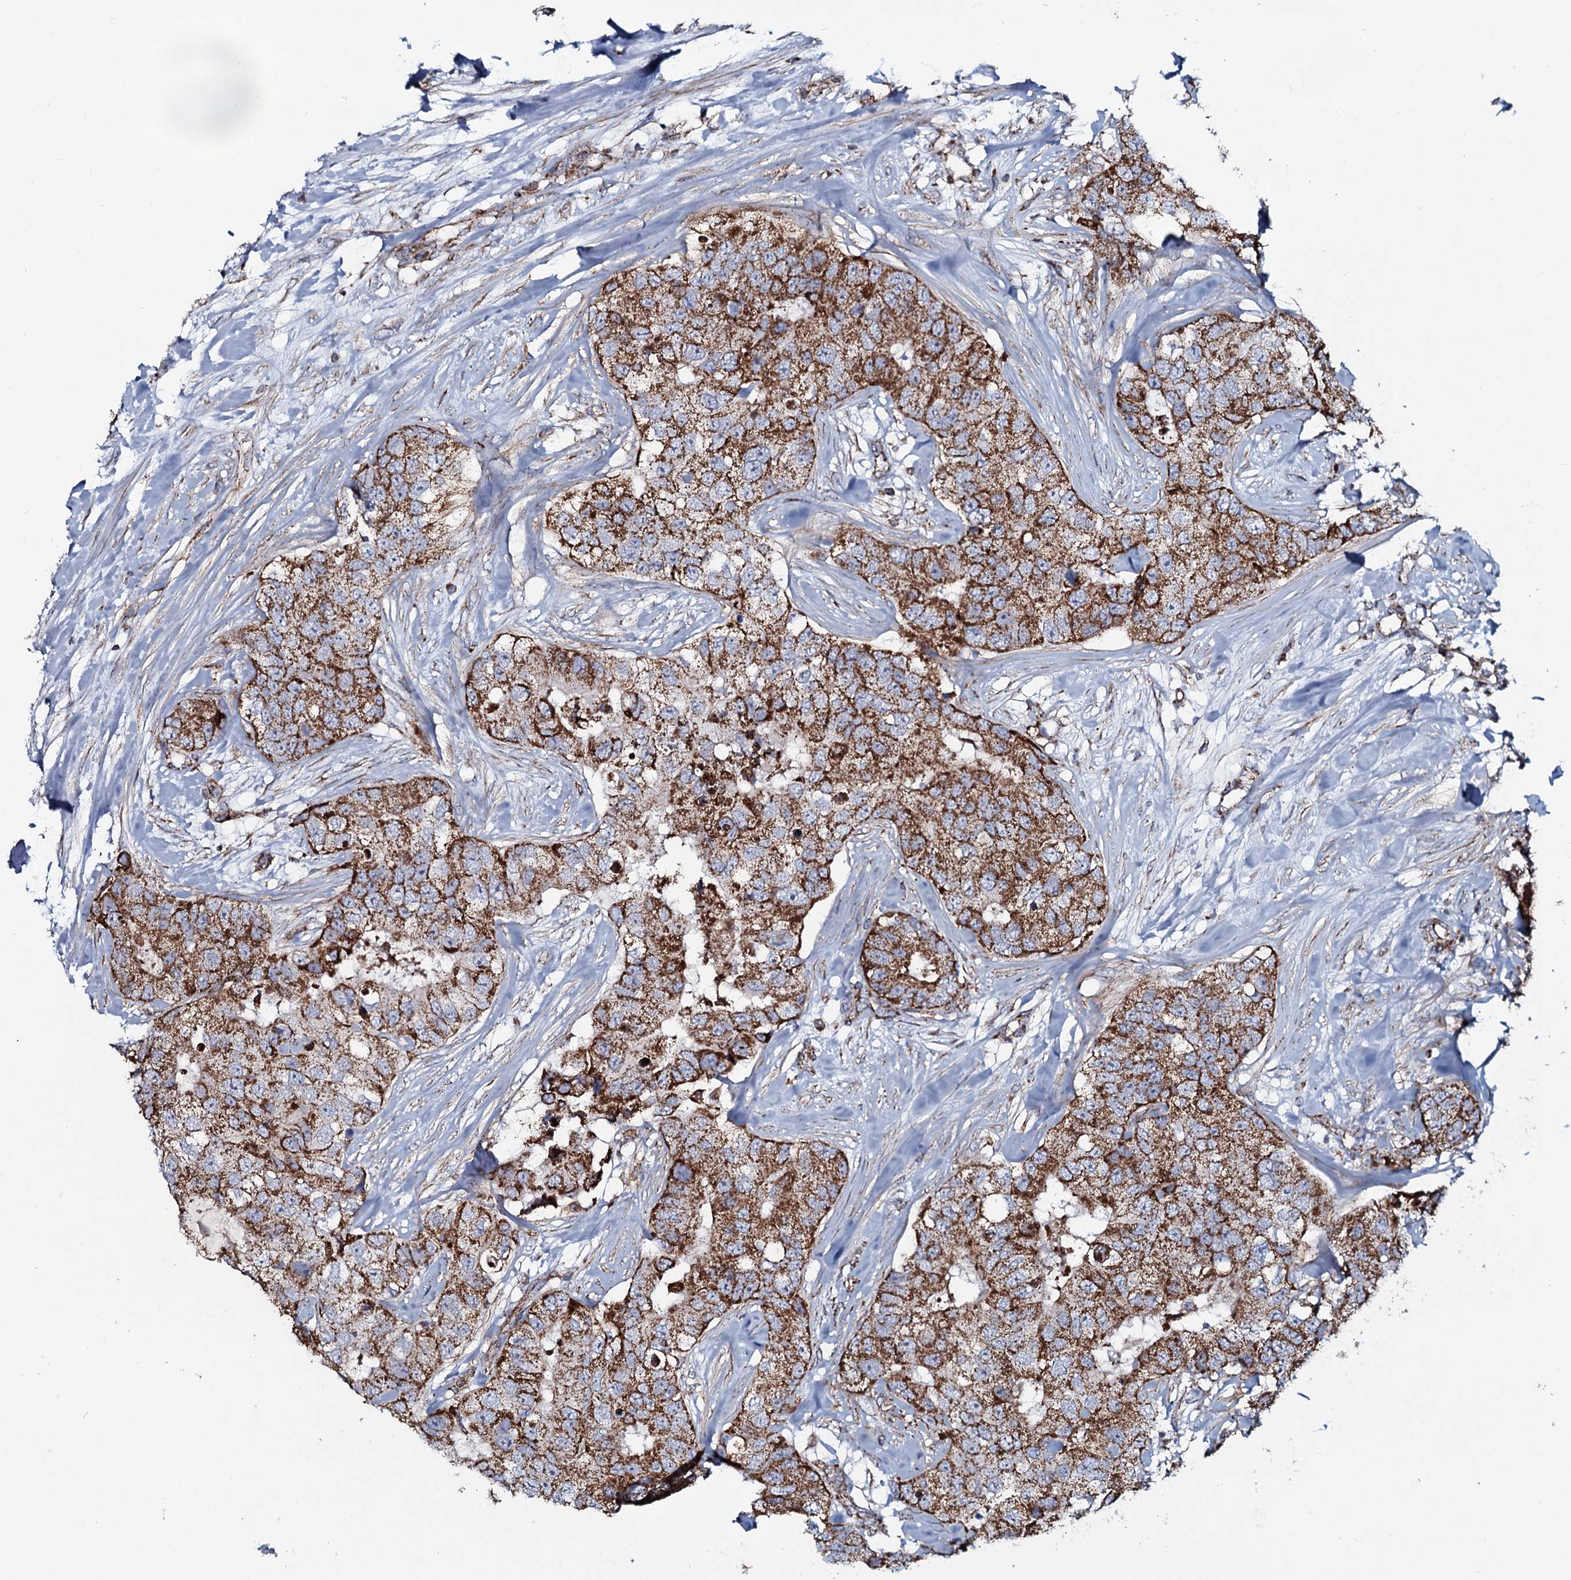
{"staining": {"intensity": "moderate", "quantity": ">75%", "location": "cytoplasmic/membranous"}, "tissue": "breast cancer", "cell_type": "Tumor cells", "image_type": "cancer", "snomed": [{"axis": "morphology", "description": "Duct carcinoma"}, {"axis": "topography", "description": "Breast"}], "caption": "Breast intraductal carcinoma tissue exhibits moderate cytoplasmic/membranous staining in approximately >75% of tumor cells, visualized by immunohistochemistry.", "gene": "EVC2", "patient": {"sex": "female", "age": 62}}